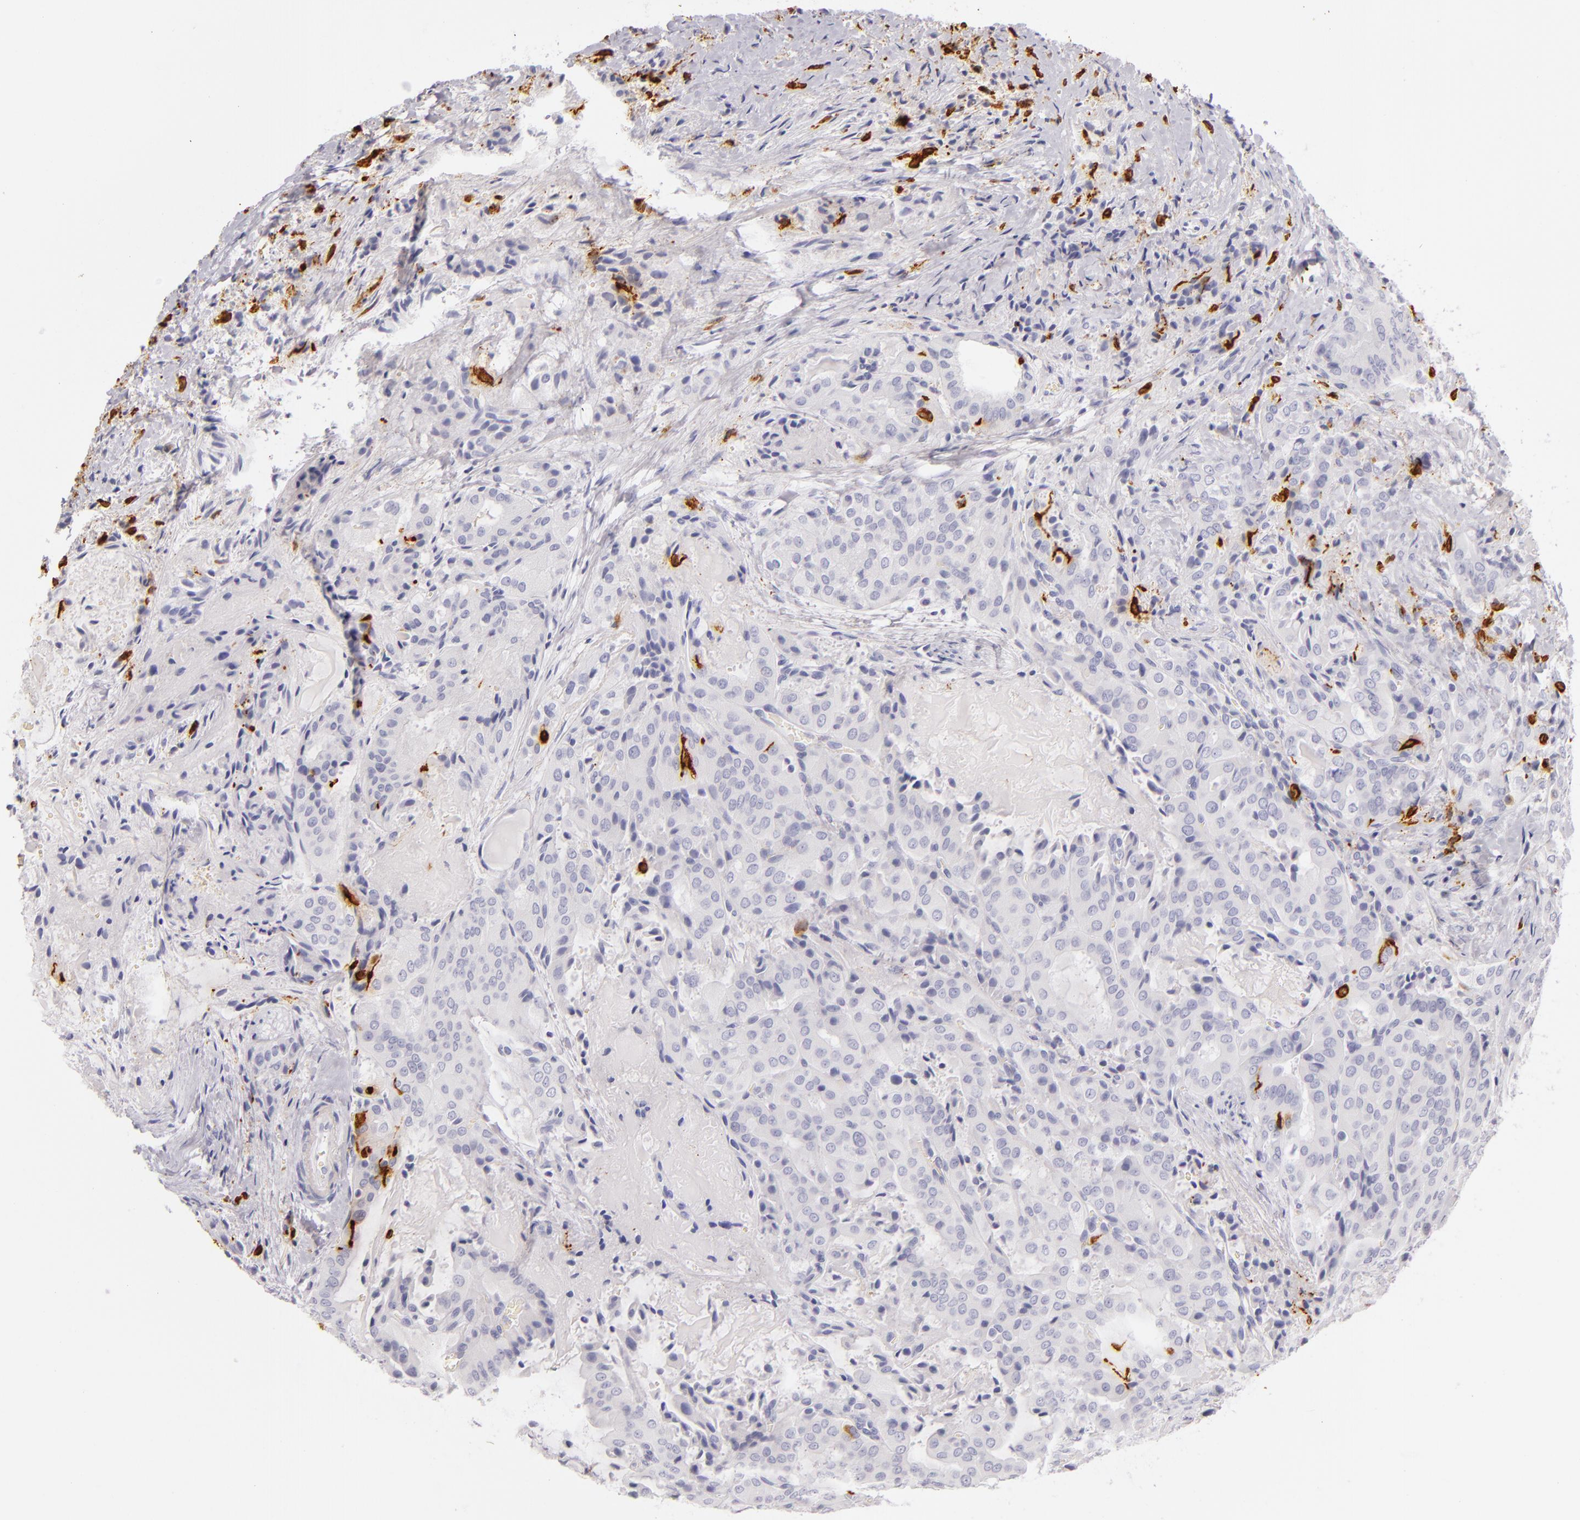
{"staining": {"intensity": "negative", "quantity": "none", "location": "none"}, "tissue": "thyroid cancer", "cell_type": "Tumor cells", "image_type": "cancer", "snomed": [{"axis": "morphology", "description": "Papillary adenocarcinoma, NOS"}, {"axis": "topography", "description": "Thyroid gland"}], "caption": "A high-resolution image shows IHC staining of papillary adenocarcinoma (thyroid), which displays no significant expression in tumor cells.", "gene": "CD207", "patient": {"sex": "female", "age": 71}}